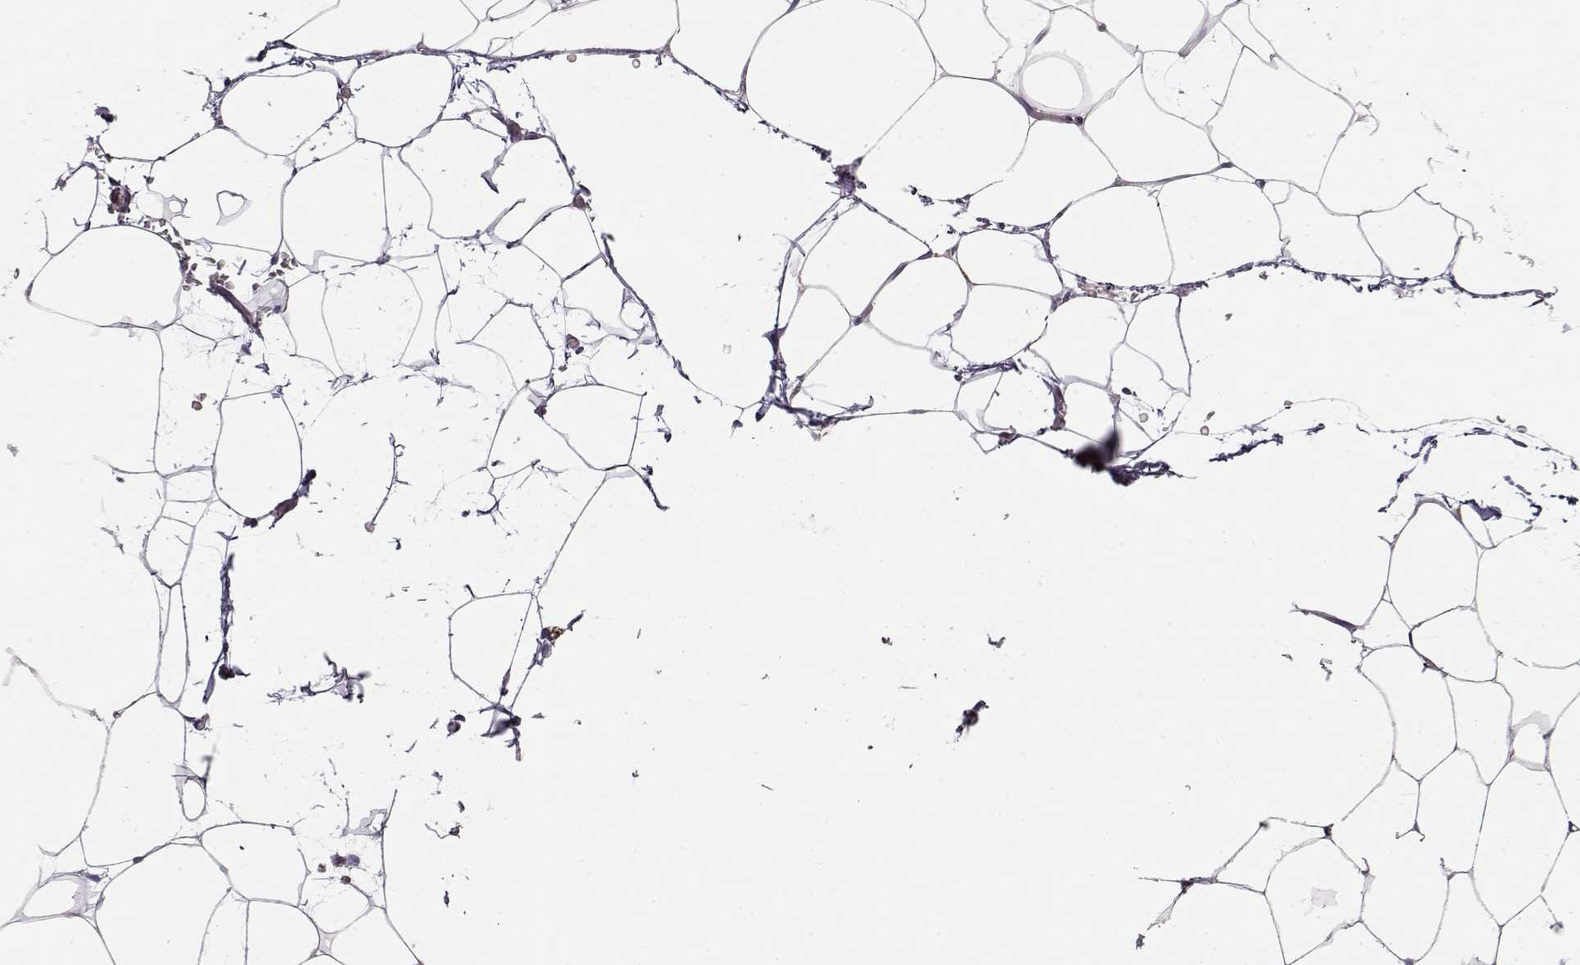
{"staining": {"intensity": "negative", "quantity": "none", "location": "none"}, "tissue": "adipose tissue", "cell_type": "Adipocytes", "image_type": "normal", "snomed": [{"axis": "morphology", "description": "Normal tissue, NOS"}, {"axis": "topography", "description": "Adipose tissue"}], "caption": "This image is of unremarkable adipose tissue stained with IHC to label a protein in brown with the nuclei are counter-stained blue. There is no positivity in adipocytes. Brightfield microscopy of IHC stained with DAB (brown) and hematoxylin (blue), captured at high magnification.", "gene": "PCP4", "patient": {"sex": "male", "age": 57}}